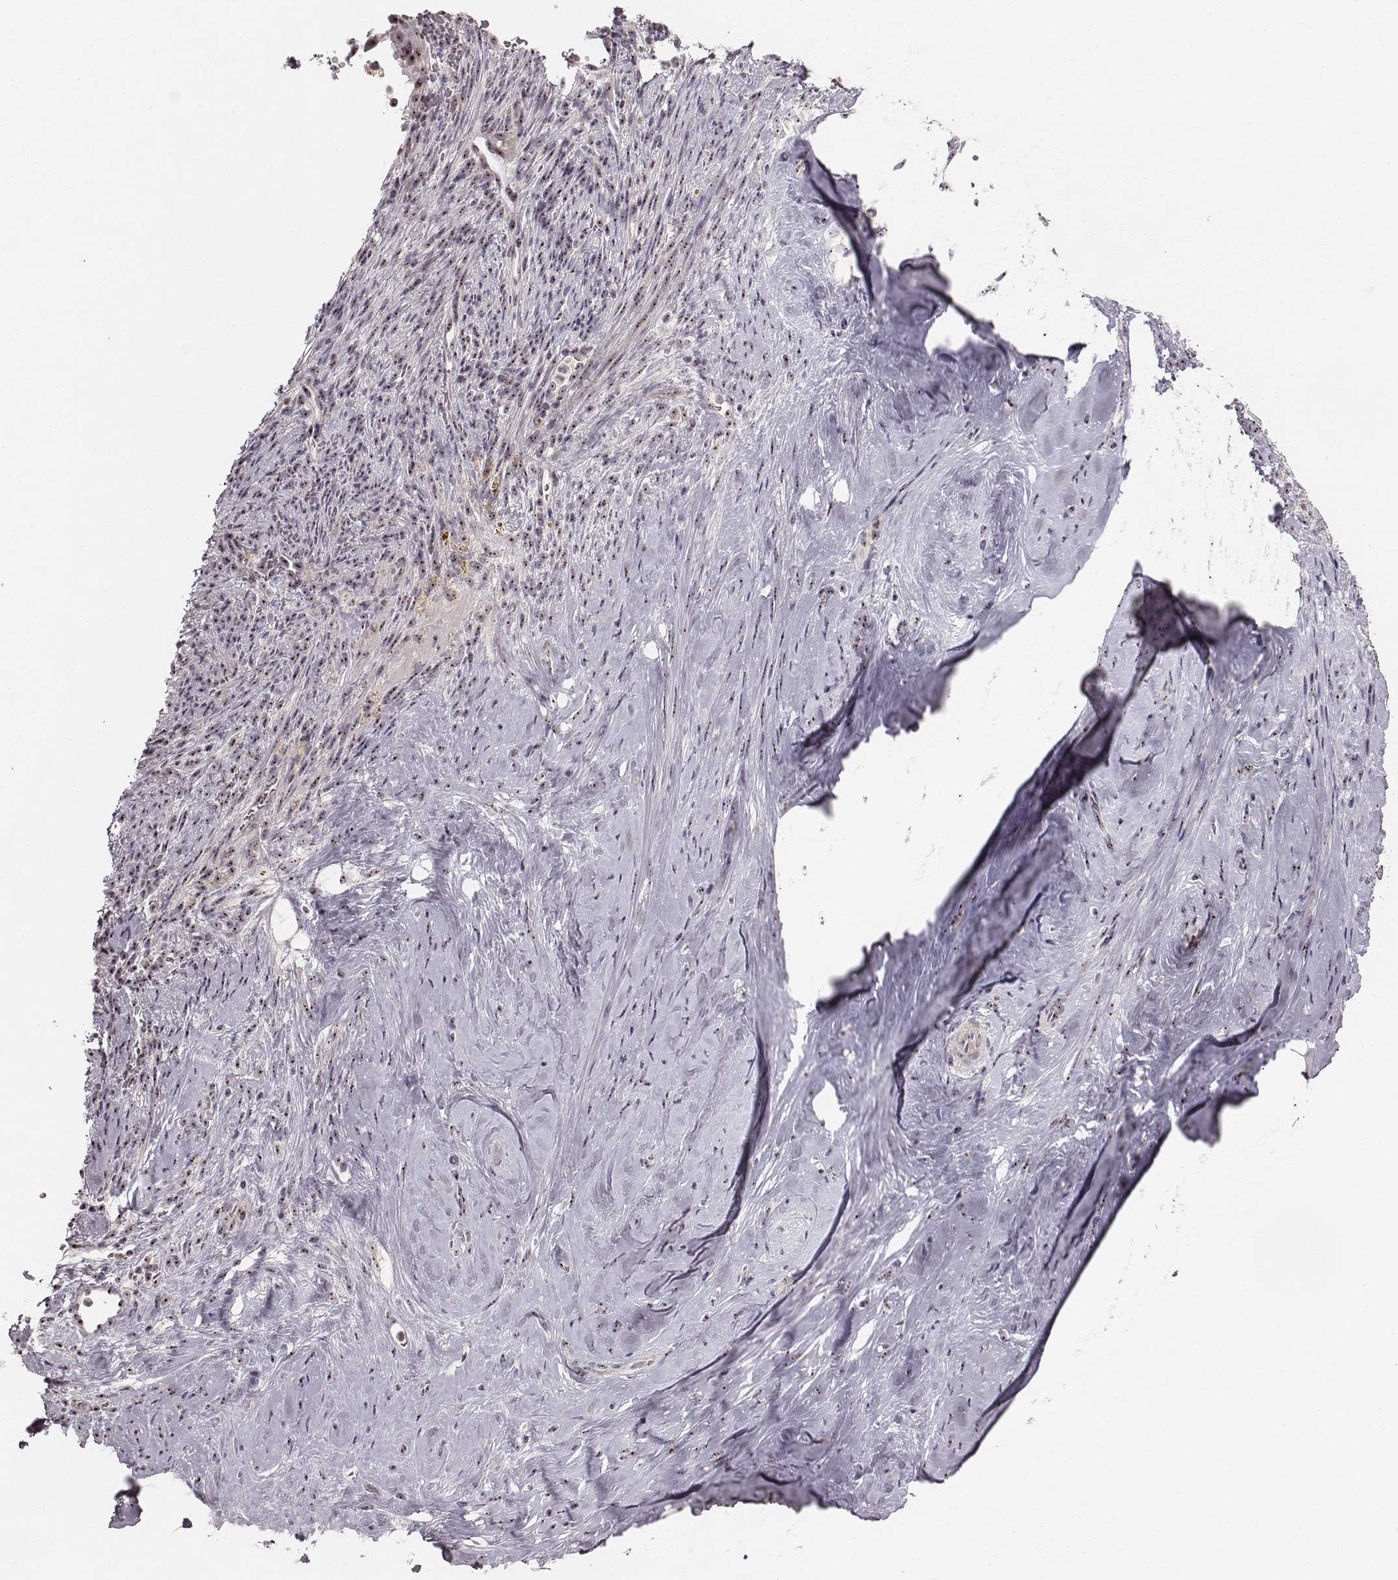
{"staining": {"intensity": "moderate", "quantity": ">75%", "location": "nuclear"}, "tissue": "cervical cancer", "cell_type": "Tumor cells", "image_type": "cancer", "snomed": [{"axis": "morphology", "description": "Squamous cell carcinoma, NOS"}, {"axis": "topography", "description": "Cervix"}], "caption": "Protein staining of cervical cancer (squamous cell carcinoma) tissue shows moderate nuclear expression in approximately >75% of tumor cells.", "gene": "NOP56", "patient": {"sex": "female", "age": 51}}